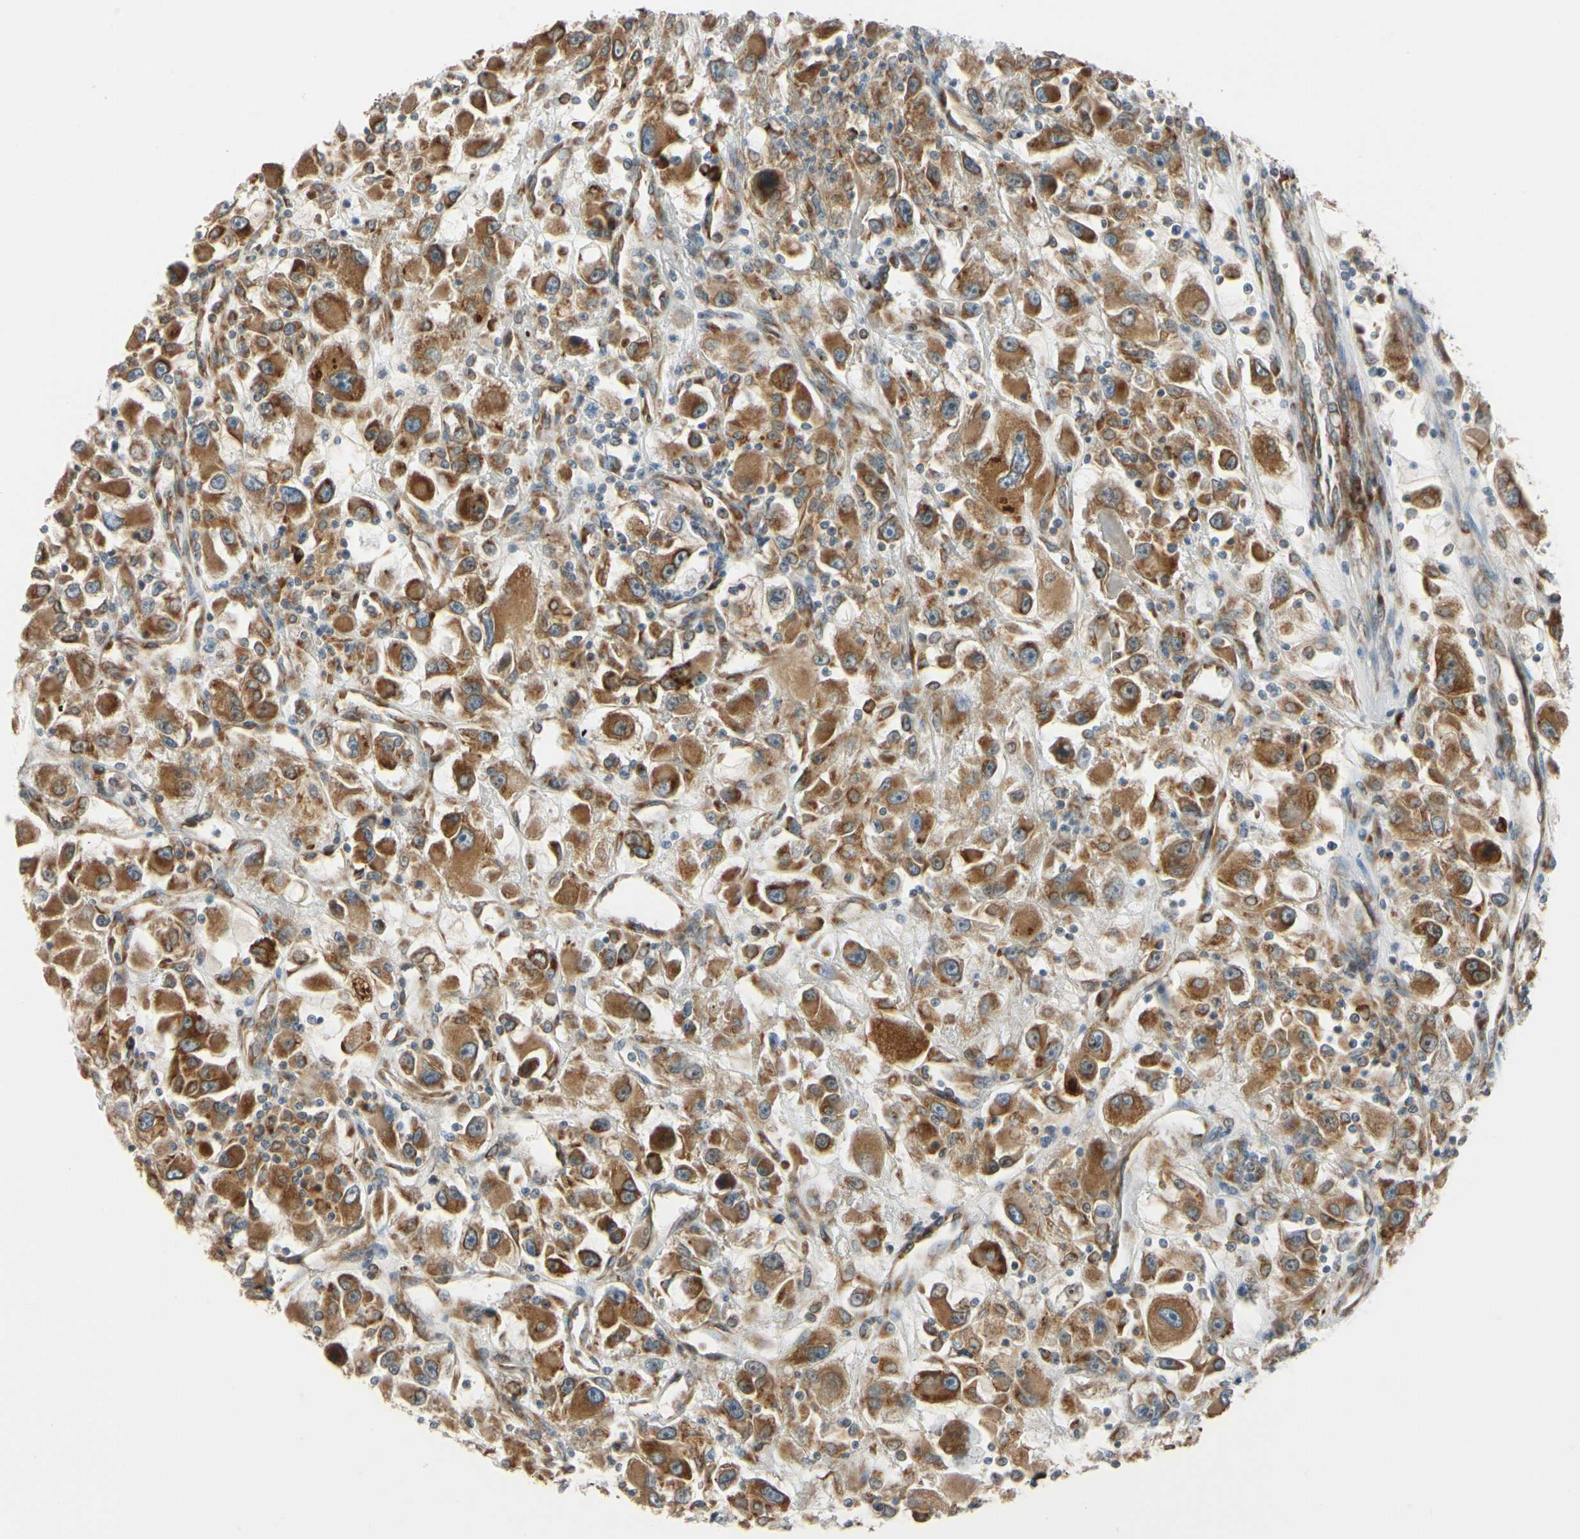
{"staining": {"intensity": "moderate", "quantity": ">75%", "location": "cytoplasmic/membranous"}, "tissue": "renal cancer", "cell_type": "Tumor cells", "image_type": "cancer", "snomed": [{"axis": "morphology", "description": "Adenocarcinoma, NOS"}, {"axis": "topography", "description": "Kidney"}], "caption": "Immunohistochemical staining of human adenocarcinoma (renal) shows medium levels of moderate cytoplasmic/membranous protein expression in about >75% of tumor cells.", "gene": "RPN2", "patient": {"sex": "female", "age": 52}}